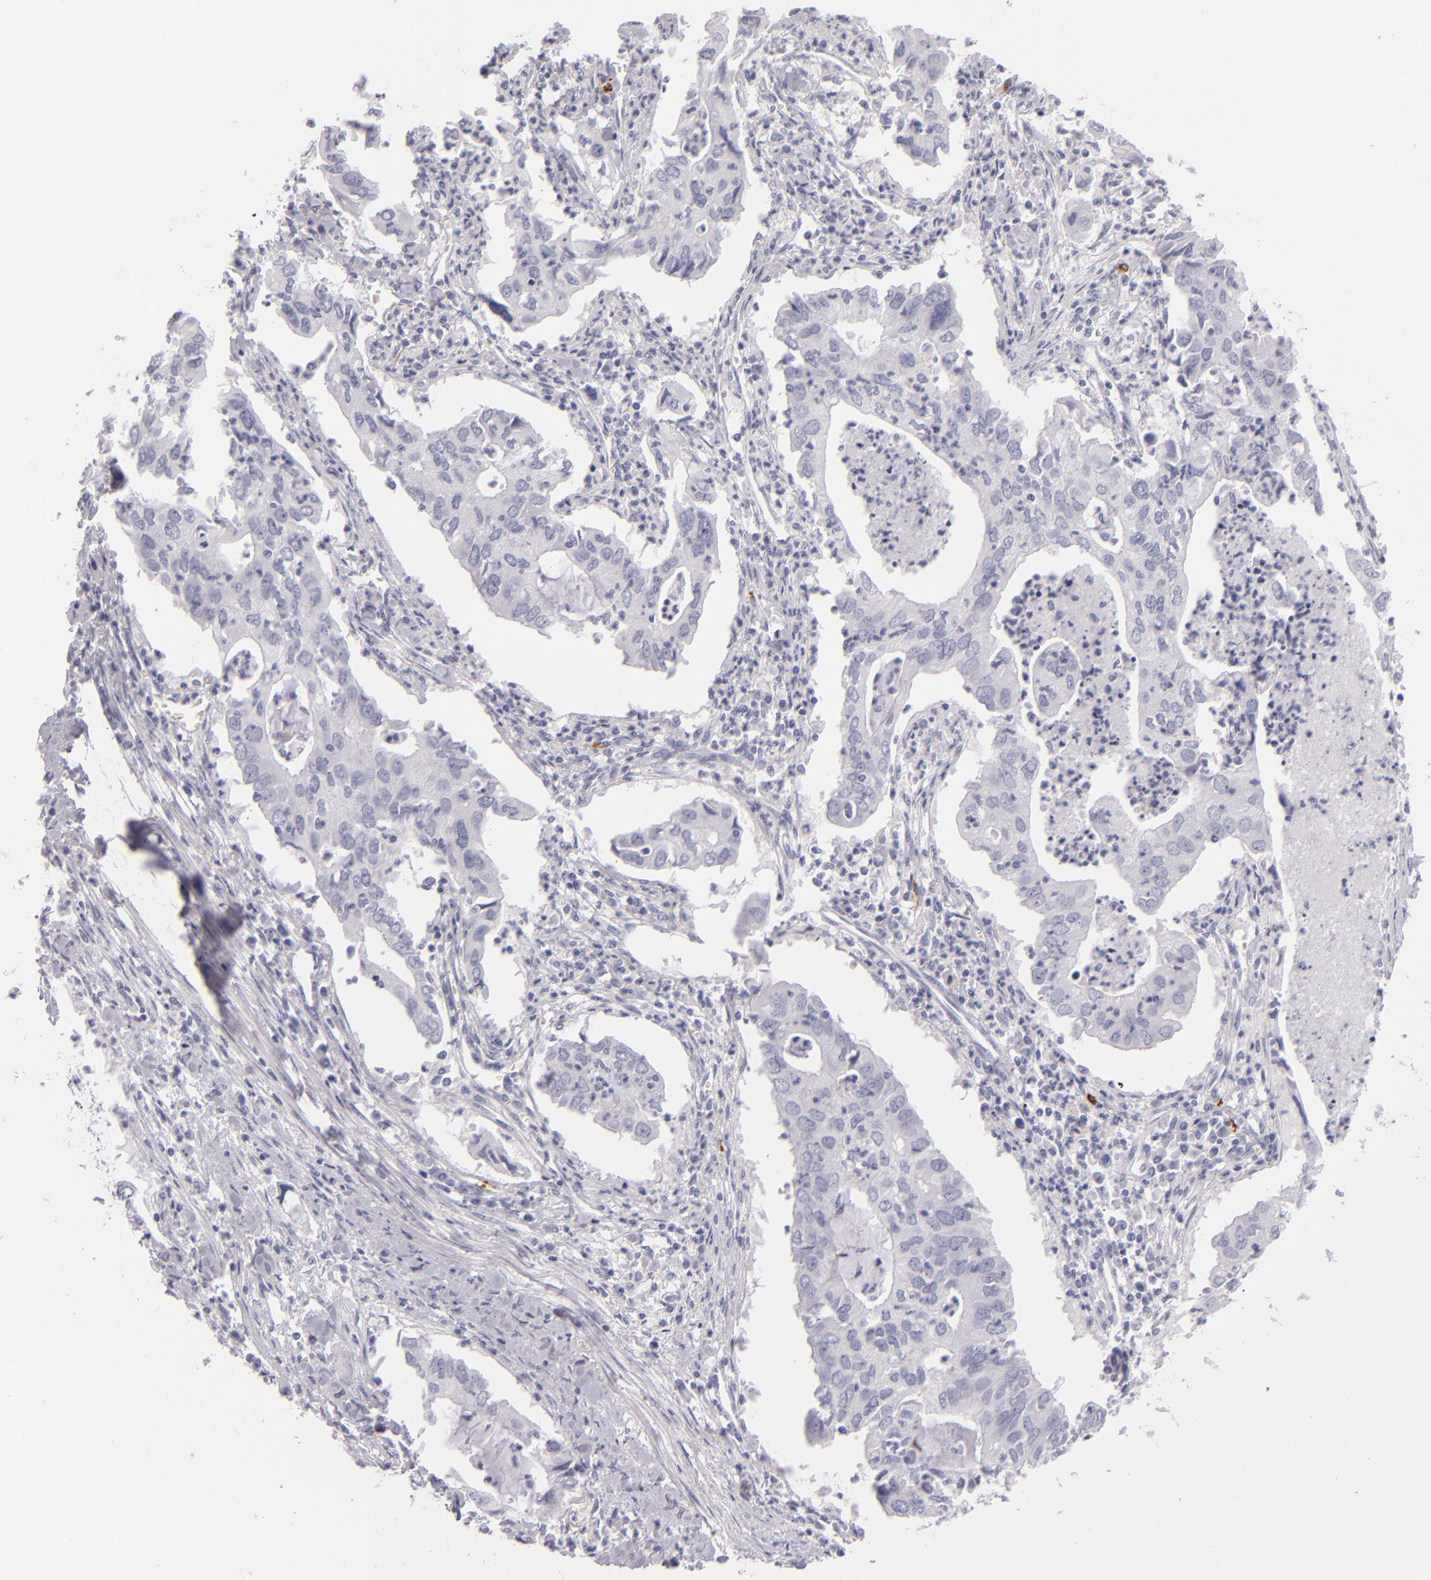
{"staining": {"intensity": "negative", "quantity": "none", "location": "none"}, "tissue": "lung cancer", "cell_type": "Tumor cells", "image_type": "cancer", "snomed": [{"axis": "morphology", "description": "Adenocarcinoma, NOS"}, {"axis": "topography", "description": "Lung"}], "caption": "Lung cancer was stained to show a protein in brown. There is no significant positivity in tumor cells. (Brightfield microscopy of DAB IHC at high magnification).", "gene": "TPSD1", "patient": {"sex": "male", "age": 48}}